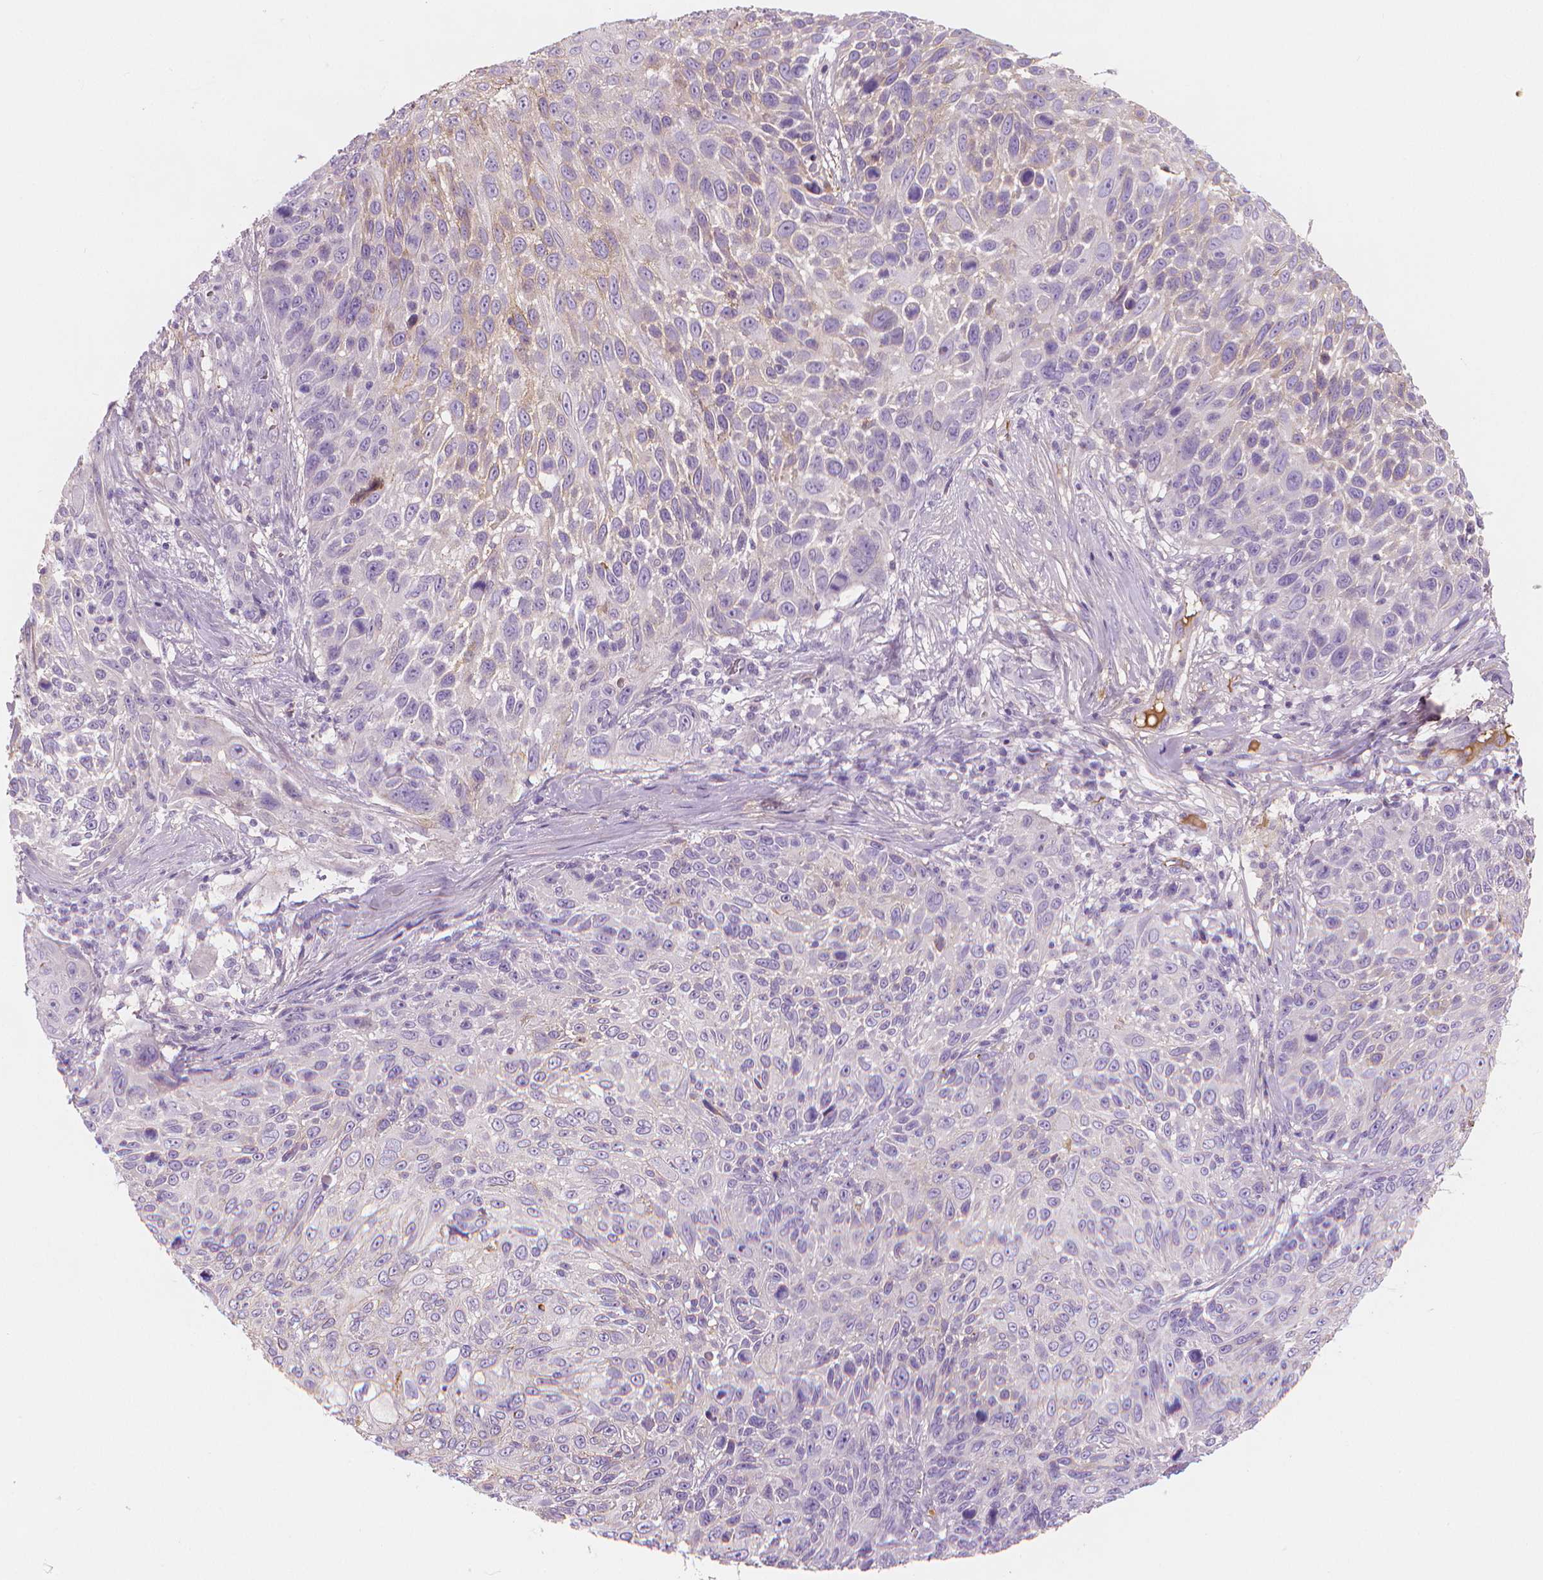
{"staining": {"intensity": "negative", "quantity": "none", "location": "none"}, "tissue": "skin cancer", "cell_type": "Tumor cells", "image_type": "cancer", "snomed": [{"axis": "morphology", "description": "Squamous cell carcinoma, NOS"}, {"axis": "topography", "description": "Skin"}], "caption": "Human skin cancer stained for a protein using immunohistochemistry (IHC) exhibits no positivity in tumor cells.", "gene": "APOA4", "patient": {"sex": "male", "age": 92}}